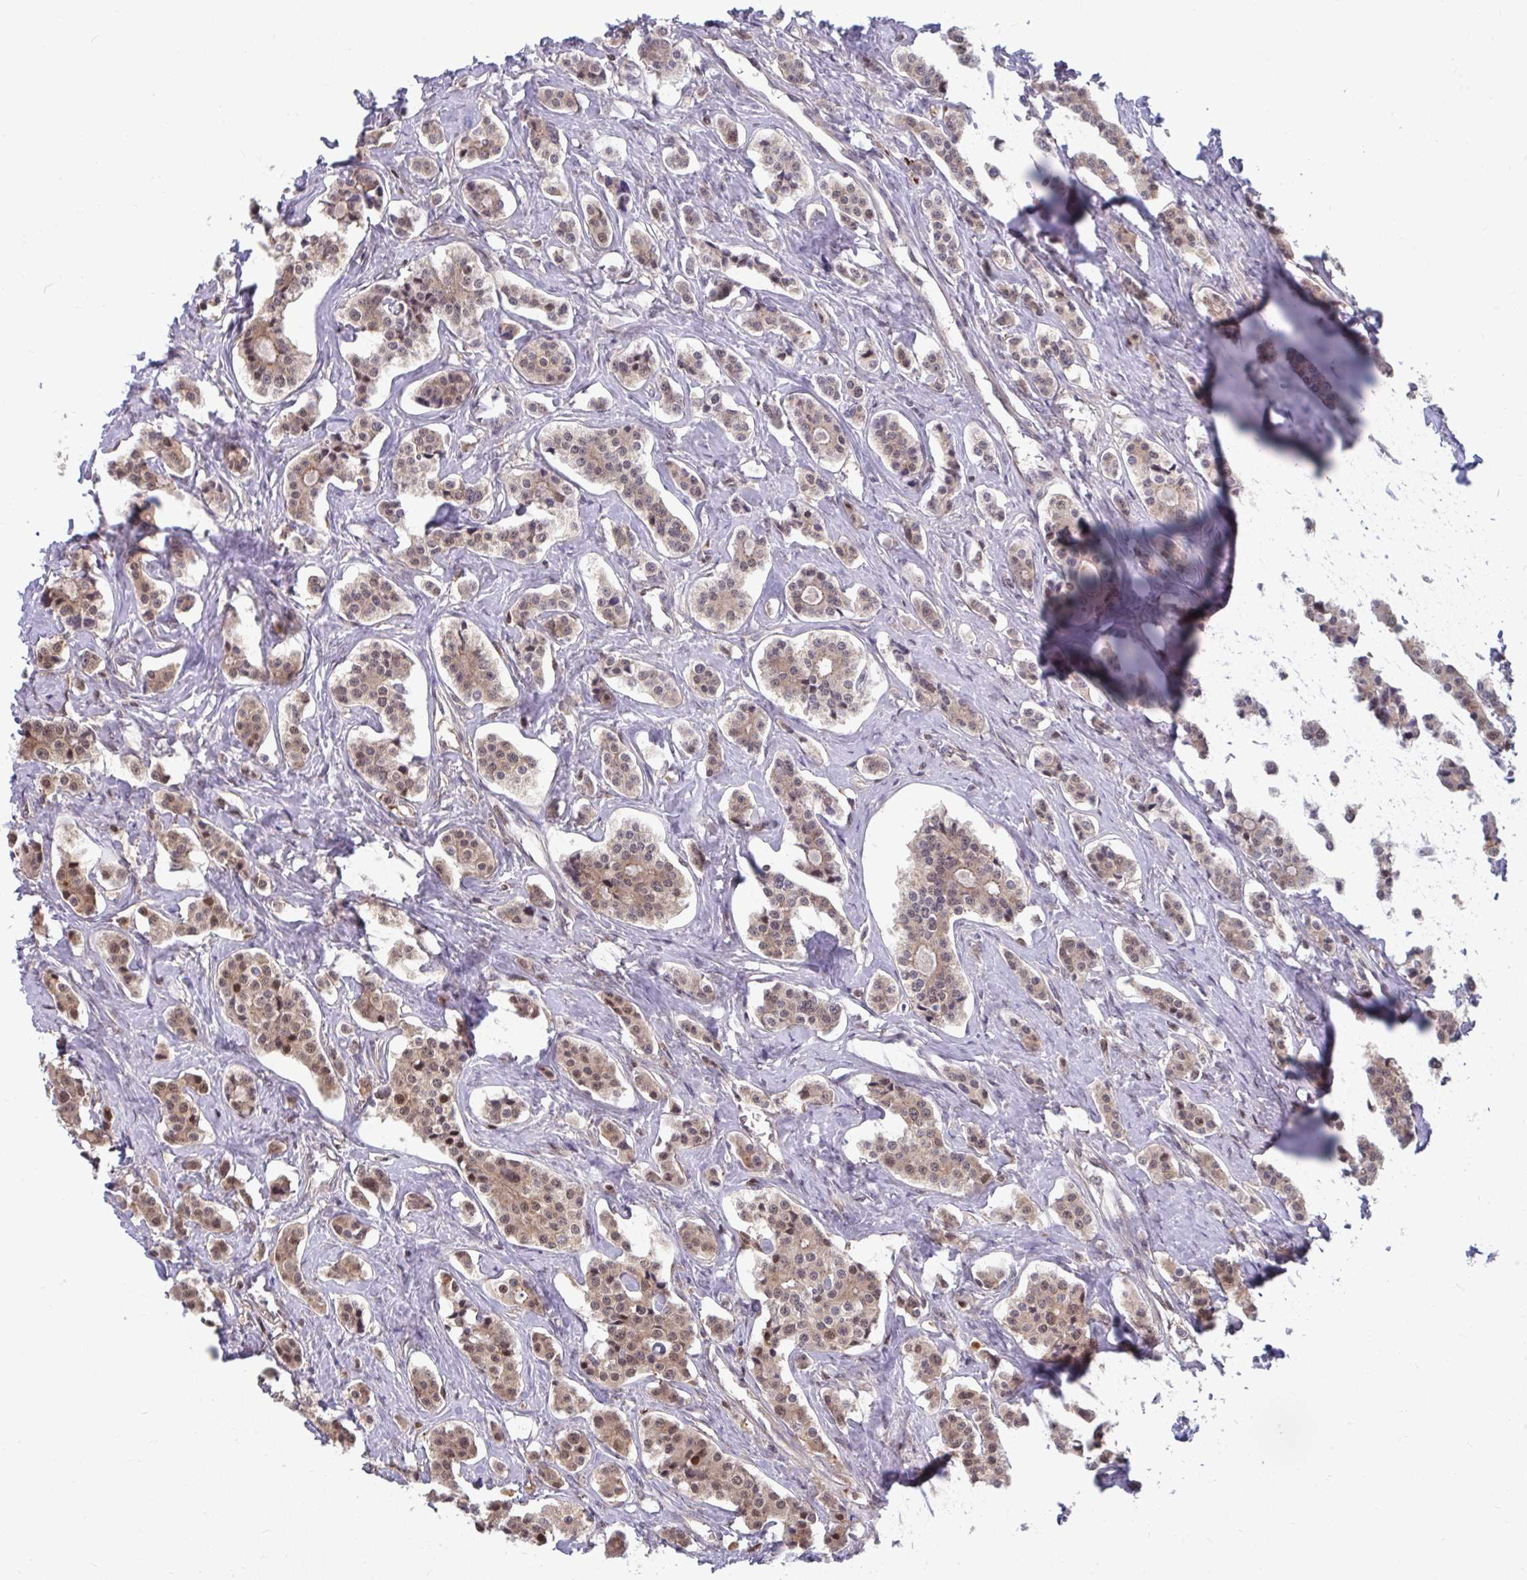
{"staining": {"intensity": "moderate", "quantity": ">75%", "location": "cytoplasmic/membranous,nuclear"}, "tissue": "carcinoid", "cell_type": "Tumor cells", "image_type": "cancer", "snomed": [{"axis": "morphology", "description": "Carcinoid, malignant, NOS"}, {"axis": "topography", "description": "Small intestine"}], "caption": "Immunohistochemical staining of human carcinoid shows moderate cytoplasmic/membranous and nuclear protein expression in about >75% of tumor cells.", "gene": "PCDHB7", "patient": {"sex": "male", "age": 63}}